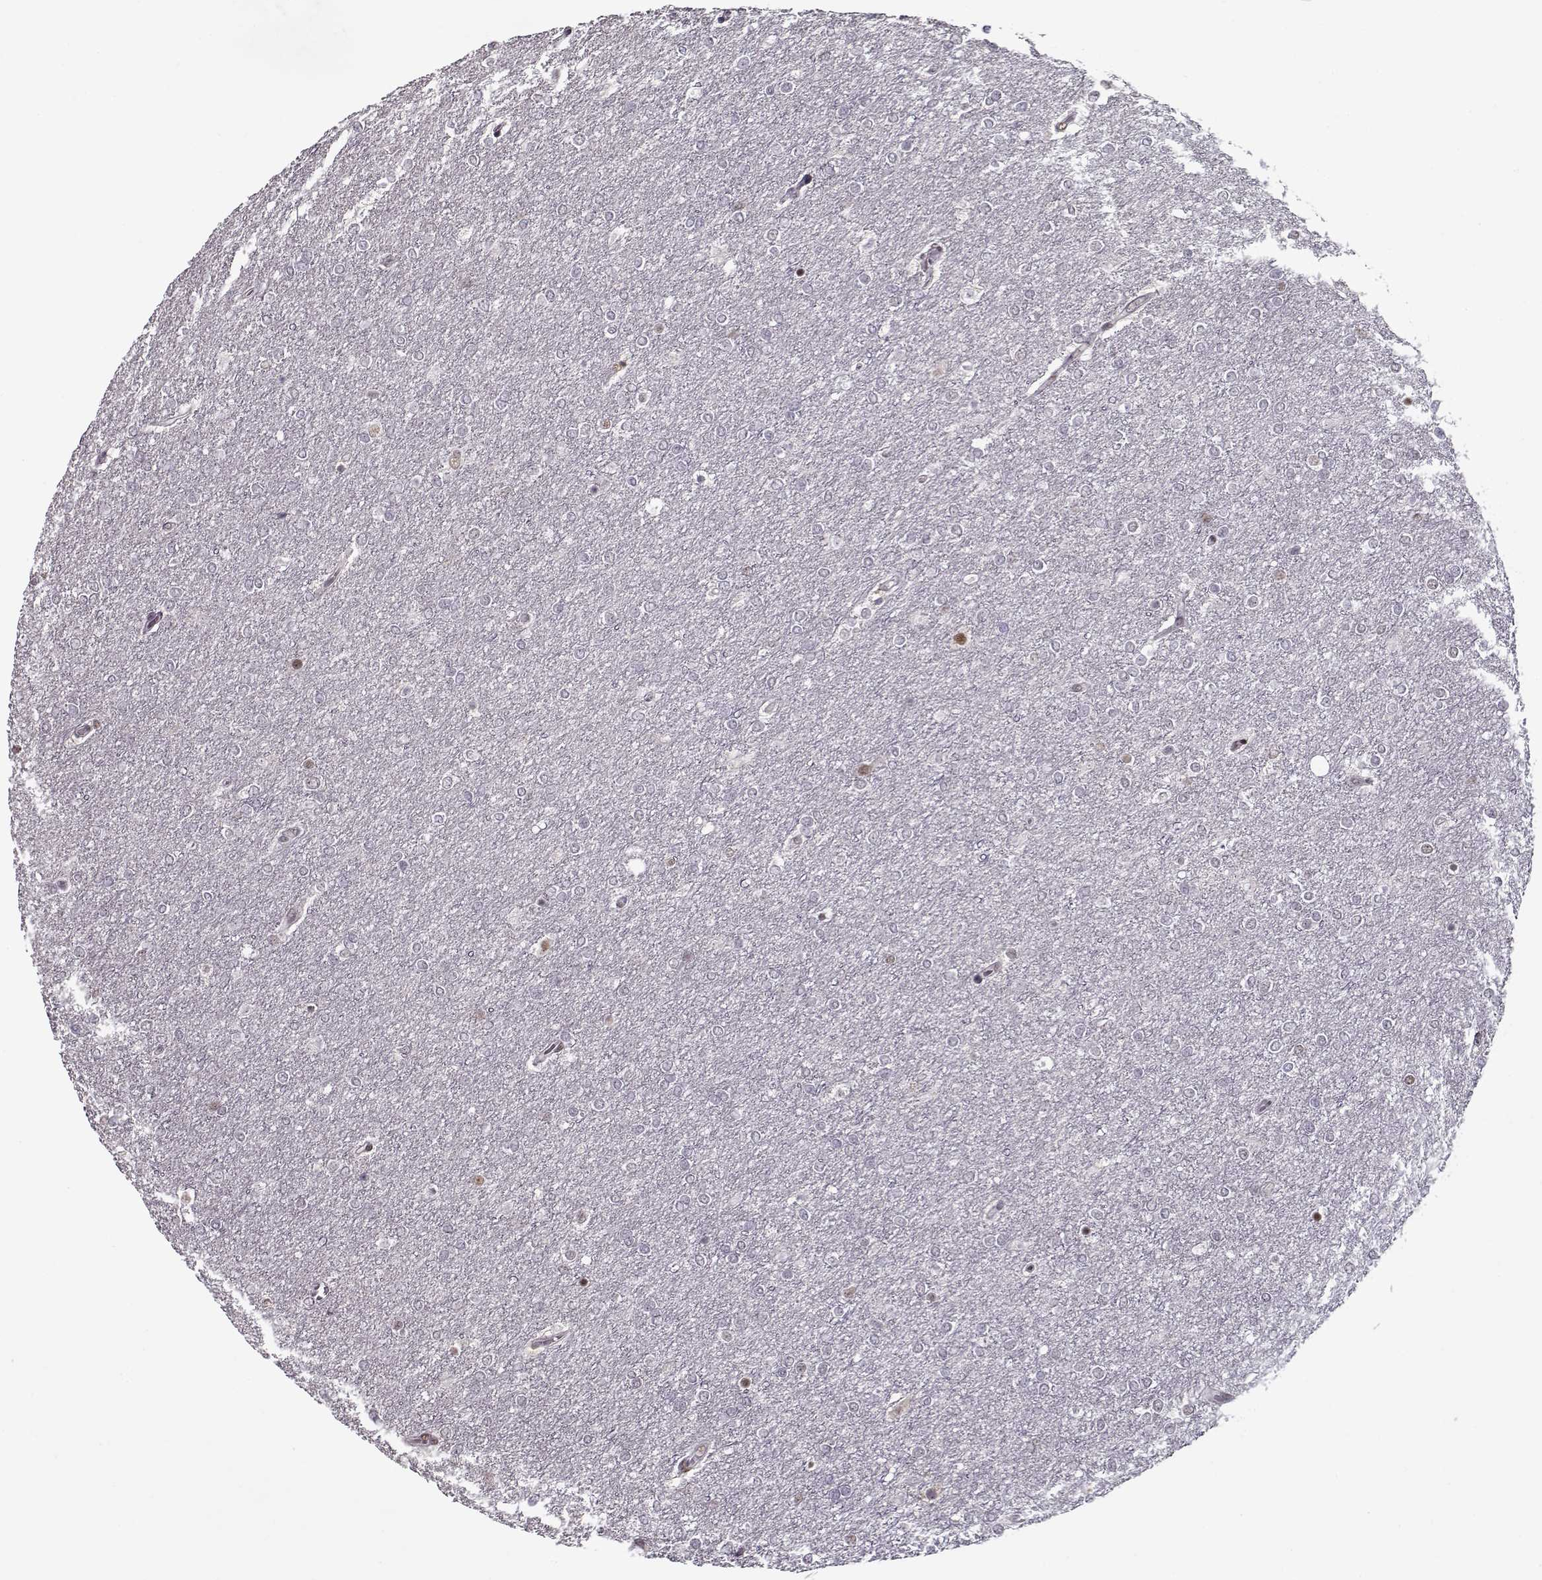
{"staining": {"intensity": "negative", "quantity": "none", "location": "none"}, "tissue": "glioma", "cell_type": "Tumor cells", "image_type": "cancer", "snomed": [{"axis": "morphology", "description": "Glioma, malignant, High grade"}, {"axis": "topography", "description": "Brain"}], "caption": "Protein analysis of malignant high-grade glioma reveals no significant staining in tumor cells. (Brightfield microscopy of DAB IHC at high magnification).", "gene": "PRMT8", "patient": {"sex": "female", "age": 61}}